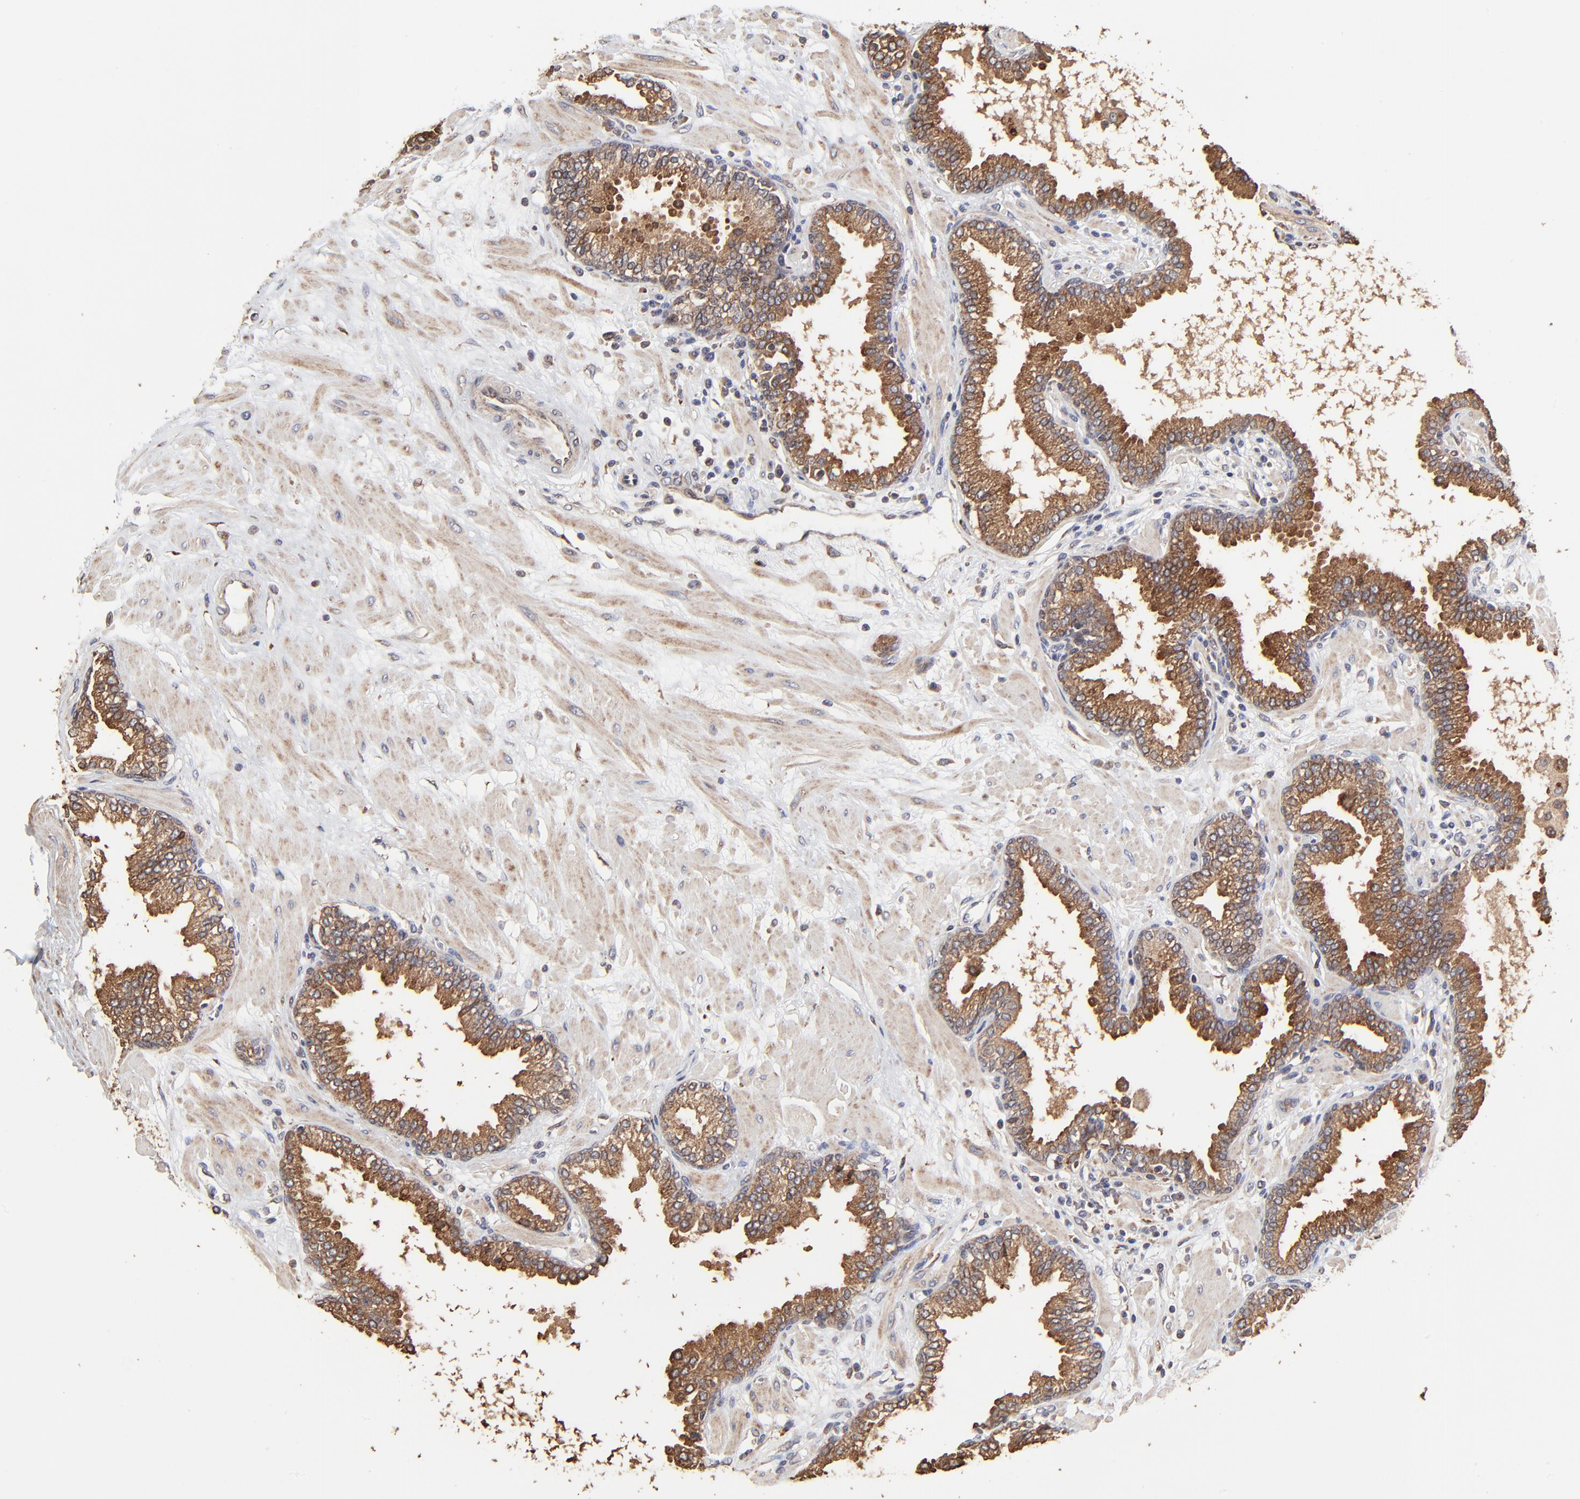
{"staining": {"intensity": "strong", "quantity": ">75%", "location": "cytoplasmic/membranous"}, "tissue": "prostate", "cell_type": "Glandular cells", "image_type": "normal", "snomed": [{"axis": "morphology", "description": "Normal tissue, NOS"}, {"axis": "topography", "description": "Prostate"}], "caption": "Immunohistochemical staining of benign prostate shows strong cytoplasmic/membranous protein expression in approximately >75% of glandular cells.", "gene": "ELP2", "patient": {"sex": "male", "age": 64}}